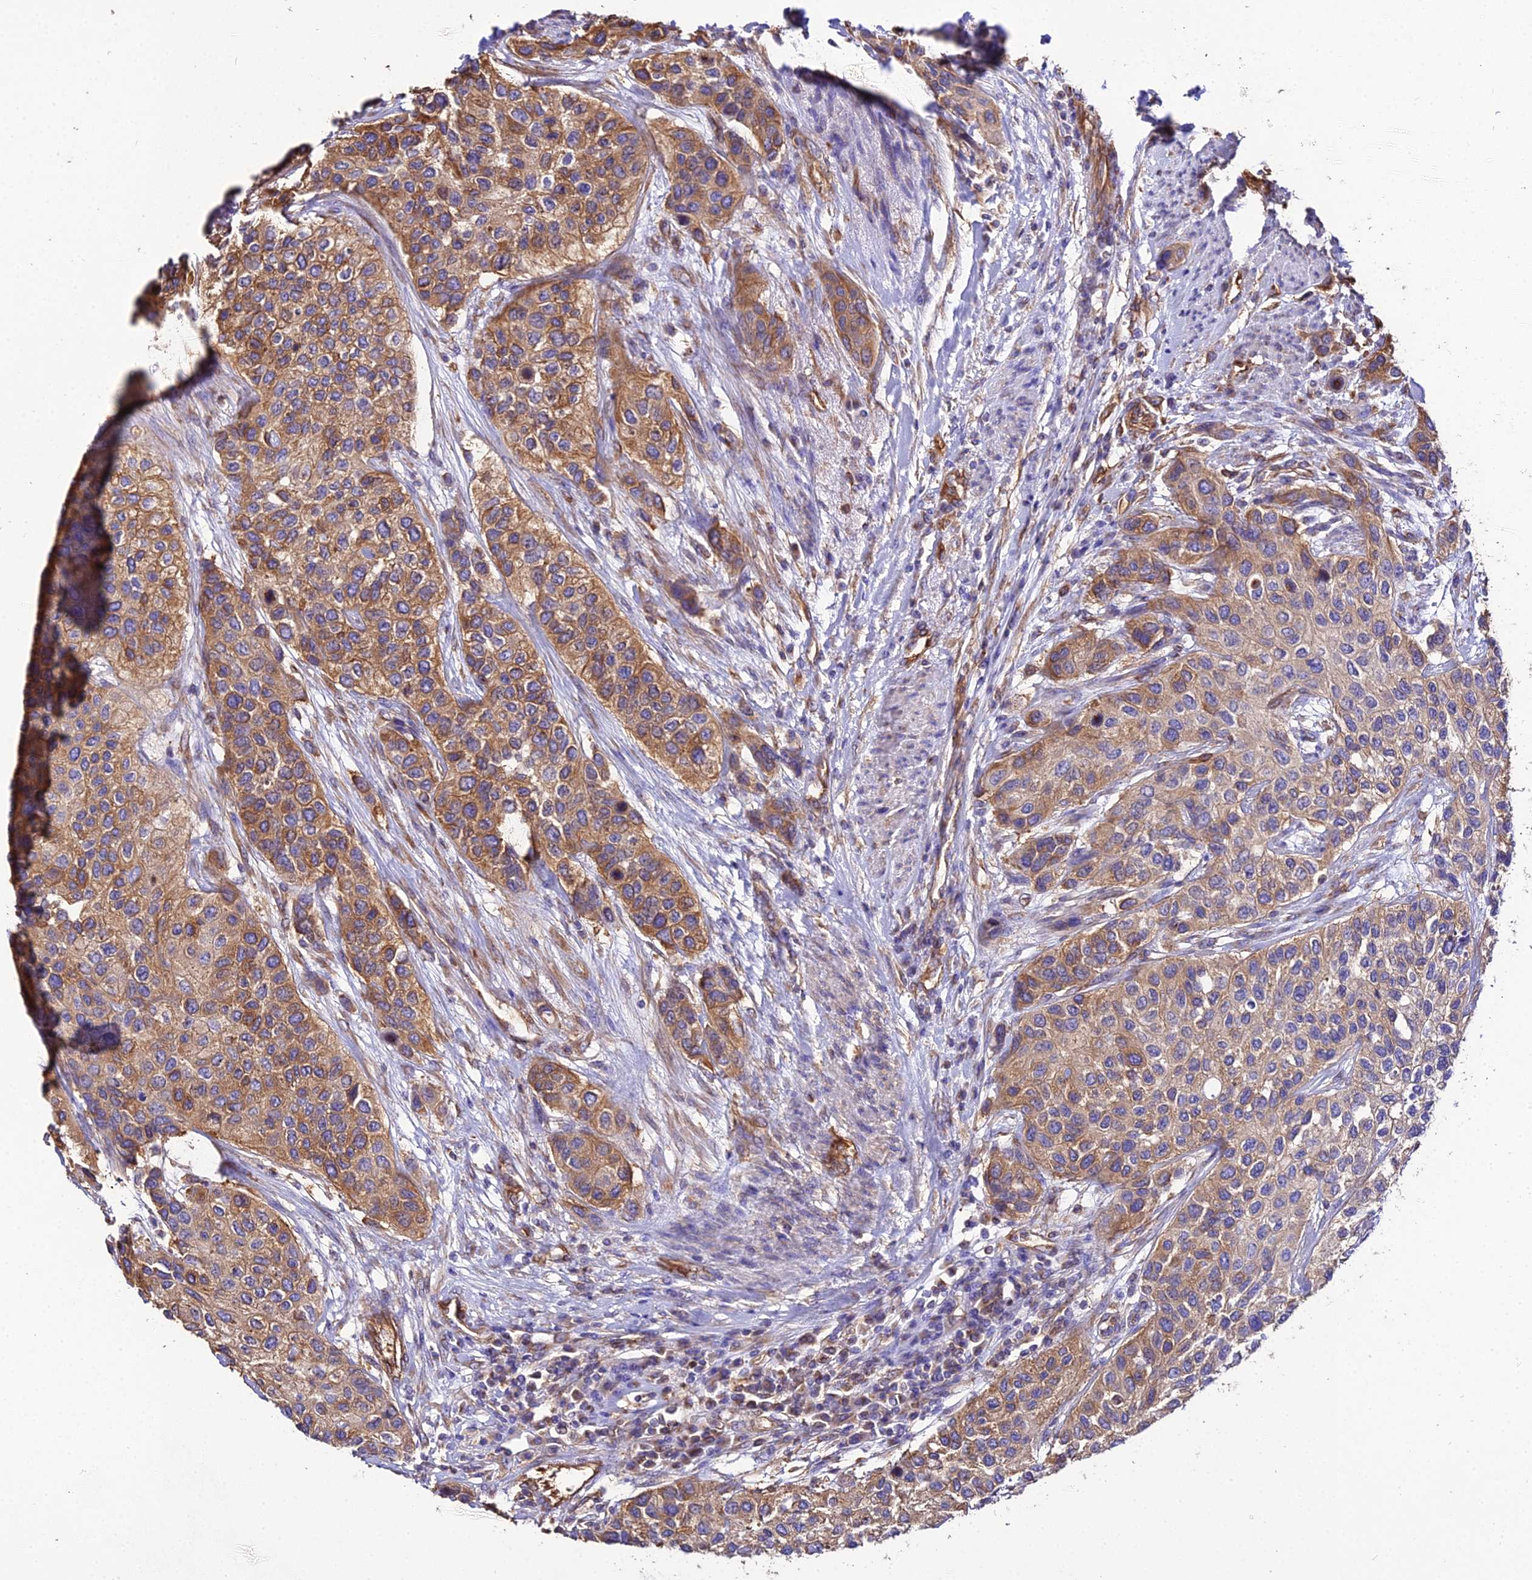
{"staining": {"intensity": "moderate", "quantity": ">75%", "location": "cytoplasmic/membranous"}, "tissue": "urothelial cancer", "cell_type": "Tumor cells", "image_type": "cancer", "snomed": [{"axis": "morphology", "description": "Normal tissue, NOS"}, {"axis": "morphology", "description": "Urothelial carcinoma, High grade"}, {"axis": "topography", "description": "Vascular tissue"}, {"axis": "topography", "description": "Urinary bladder"}], "caption": "Immunohistochemistry of urothelial carcinoma (high-grade) shows medium levels of moderate cytoplasmic/membranous expression in about >75% of tumor cells.", "gene": "TUBA3D", "patient": {"sex": "female", "age": 56}}